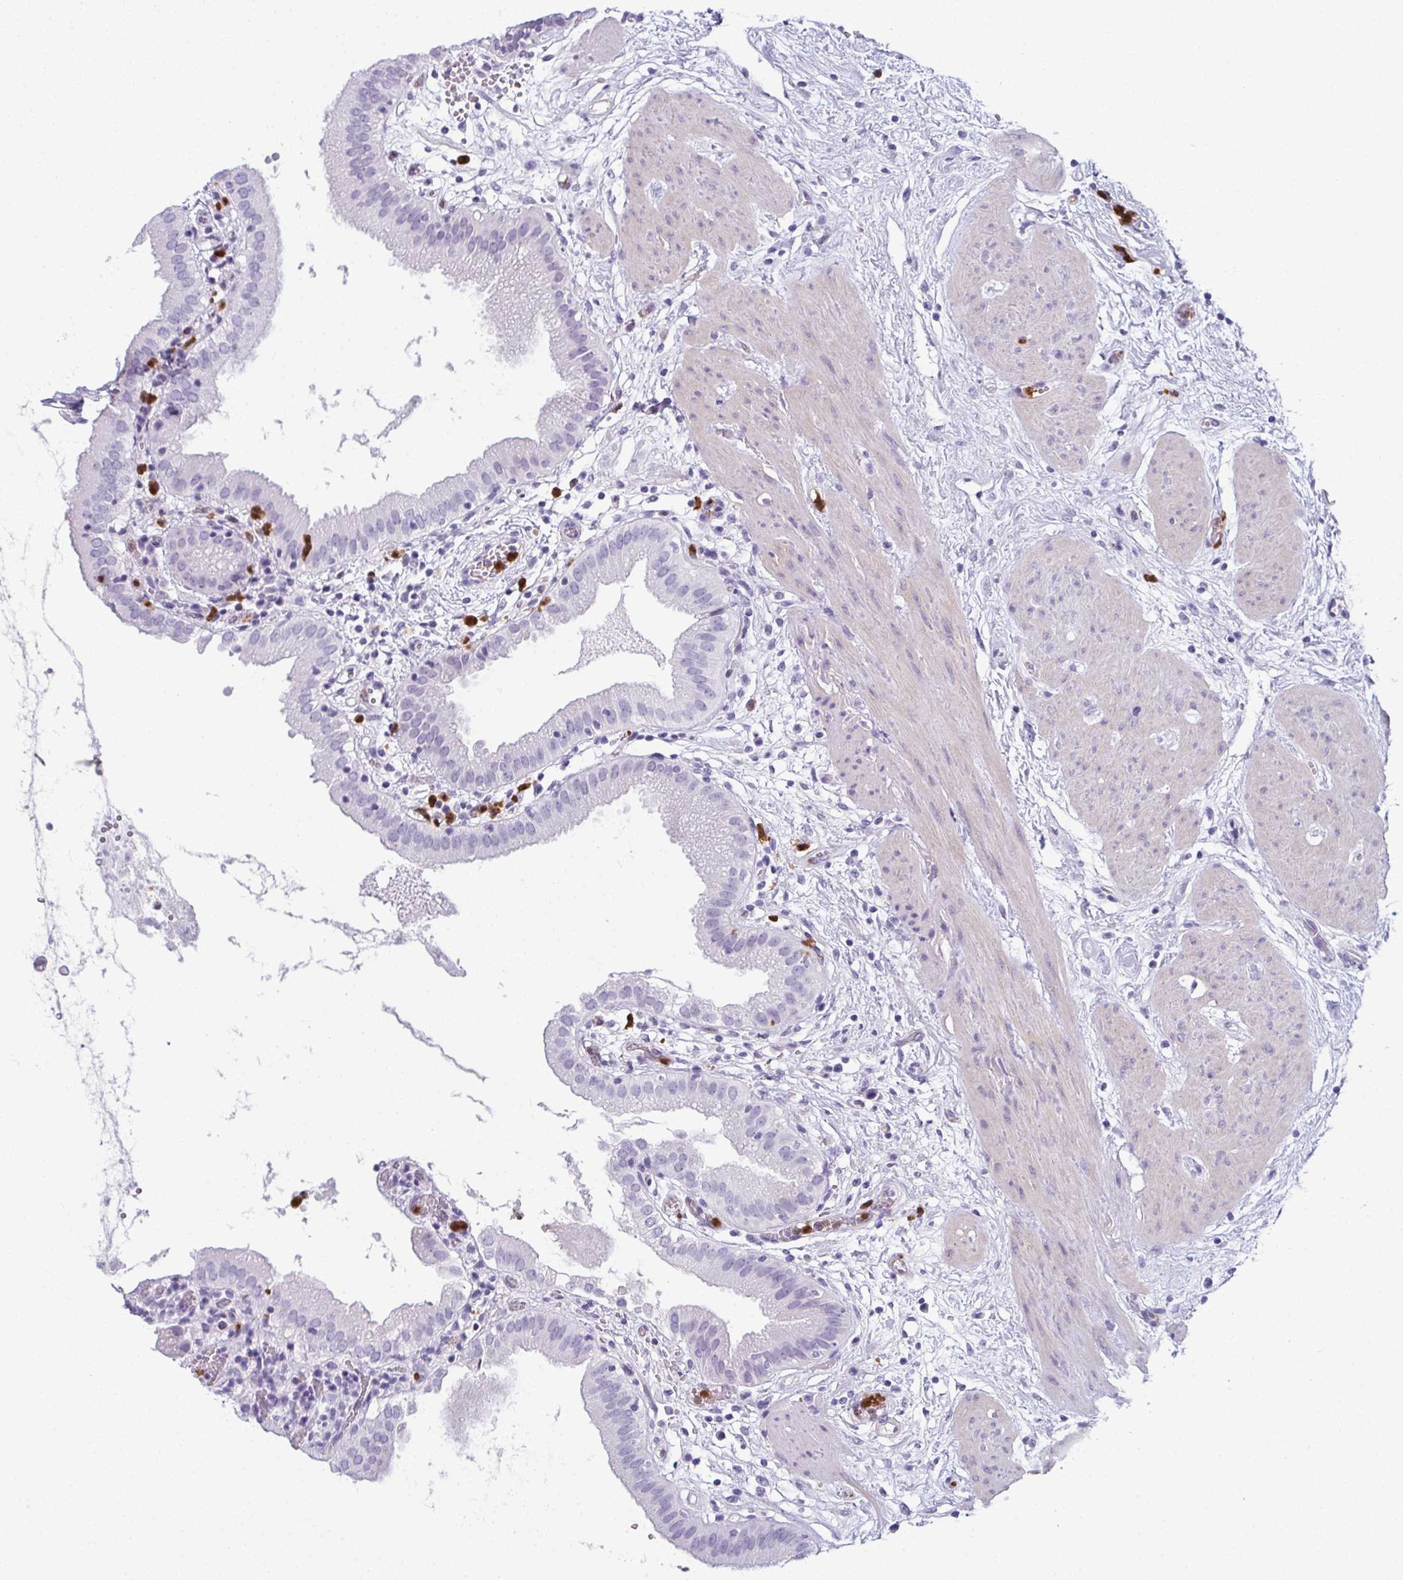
{"staining": {"intensity": "negative", "quantity": "none", "location": "none"}, "tissue": "gallbladder", "cell_type": "Glandular cells", "image_type": "normal", "snomed": [{"axis": "morphology", "description": "Normal tissue, NOS"}, {"axis": "topography", "description": "Gallbladder"}], "caption": "Immunohistochemistry (IHC) of benign human gallbladder shows no staining in glandular cells.", "gene": "CDA", "patient": {"sex": "female", "age": 65}}